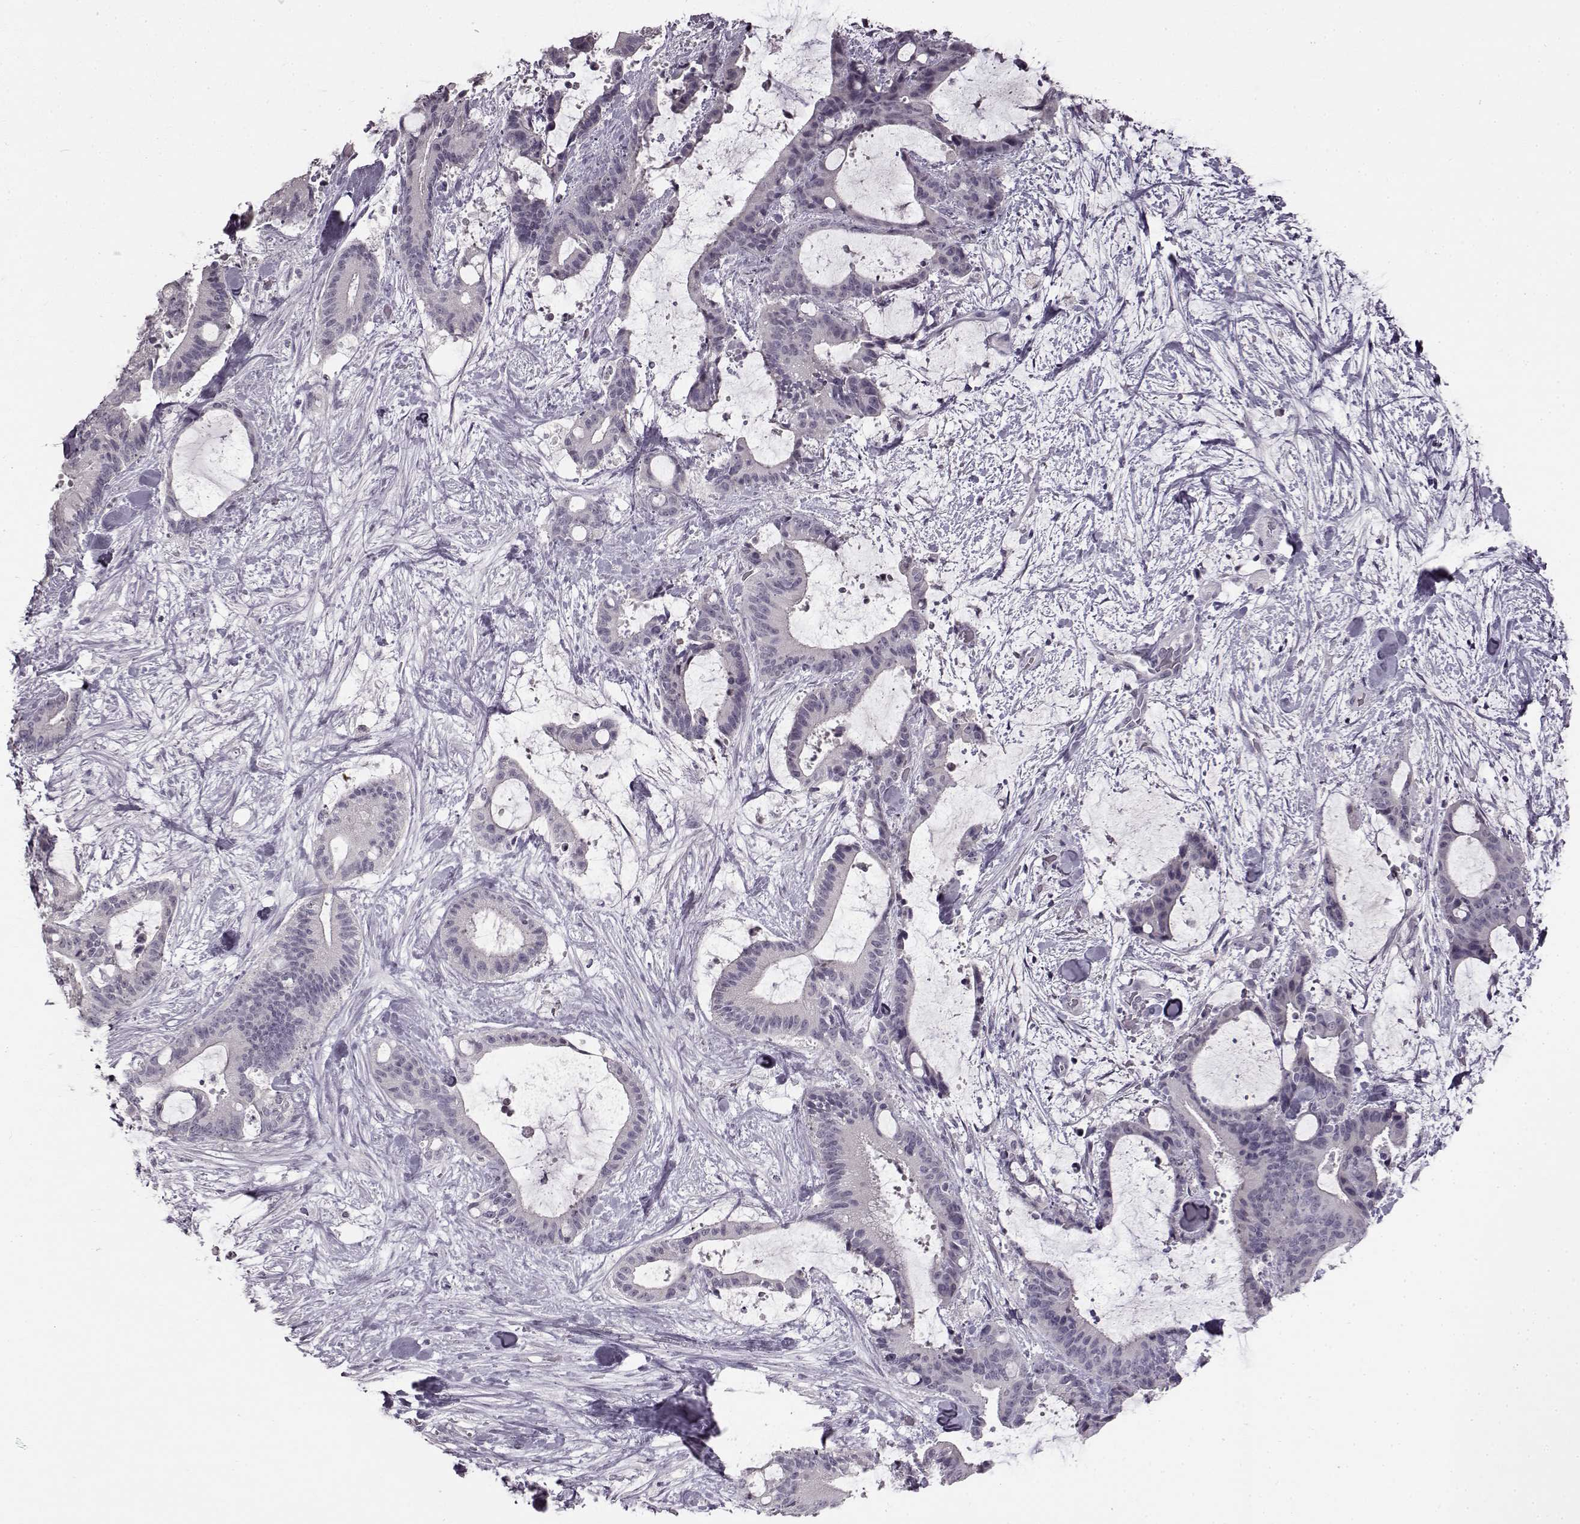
{"staining": {"intensity": "negative", "quantity": "none", "location": "none"}, "tissue": "liver cancer", "cell_type": "Tumor cells", "image_type": "cancer", "snomed": [{"axis": "morphology", "description": "Cholangiocarcinoma"}, {"axis": "topography", "description": "Liver"}], "caption": "Immunohistochemical staining of cholangiocarcinoma (liver) shows no significant positivity in tumor cells. (DAB immunohistochemistry (IHC) visualized using brightfield microscopy, high magnification).", "gene": "LHB", "patient": {"sex": "female", "age": 73}}